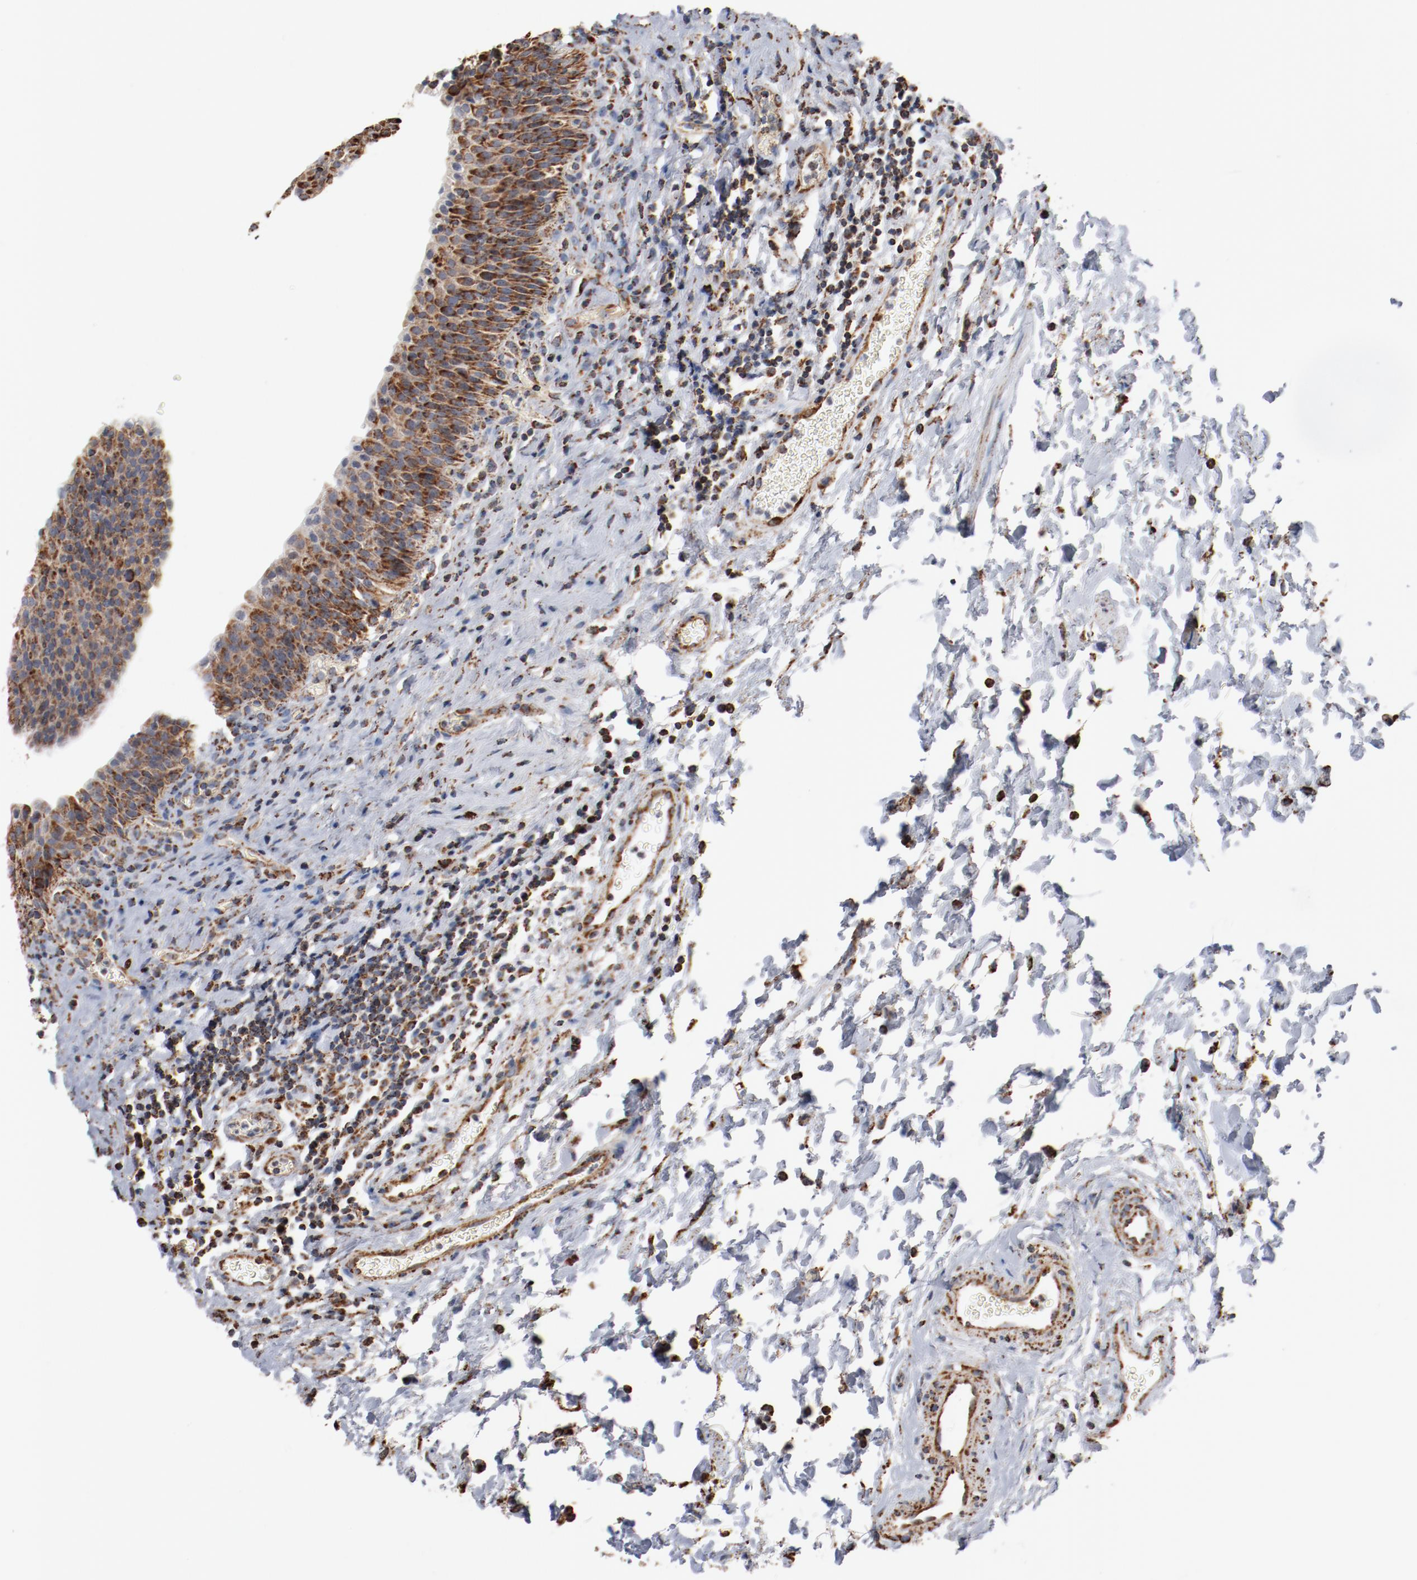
{"staining": {"intensity": "strong", "quantity": ">75%", "location": "cytoplasmic/membranous"}, "tissue": "urinary bladder", "cell_type": "Urothelial cells", "image_type": "normal", "snomed": [{"axis": "morphology", "description": "Normal tissue, NOS"}, {"axis": "topography", "description": "Urinary bladder"}], "caption": "Immunohistochemical staining of unremarkable urinary bladder shows >75% levels of strong cytoplasmic/membranous protein staining in about >75% of urothelial cells.", "gene": "NDUFS4", "patient": {"sex": "male", "age": 51}}